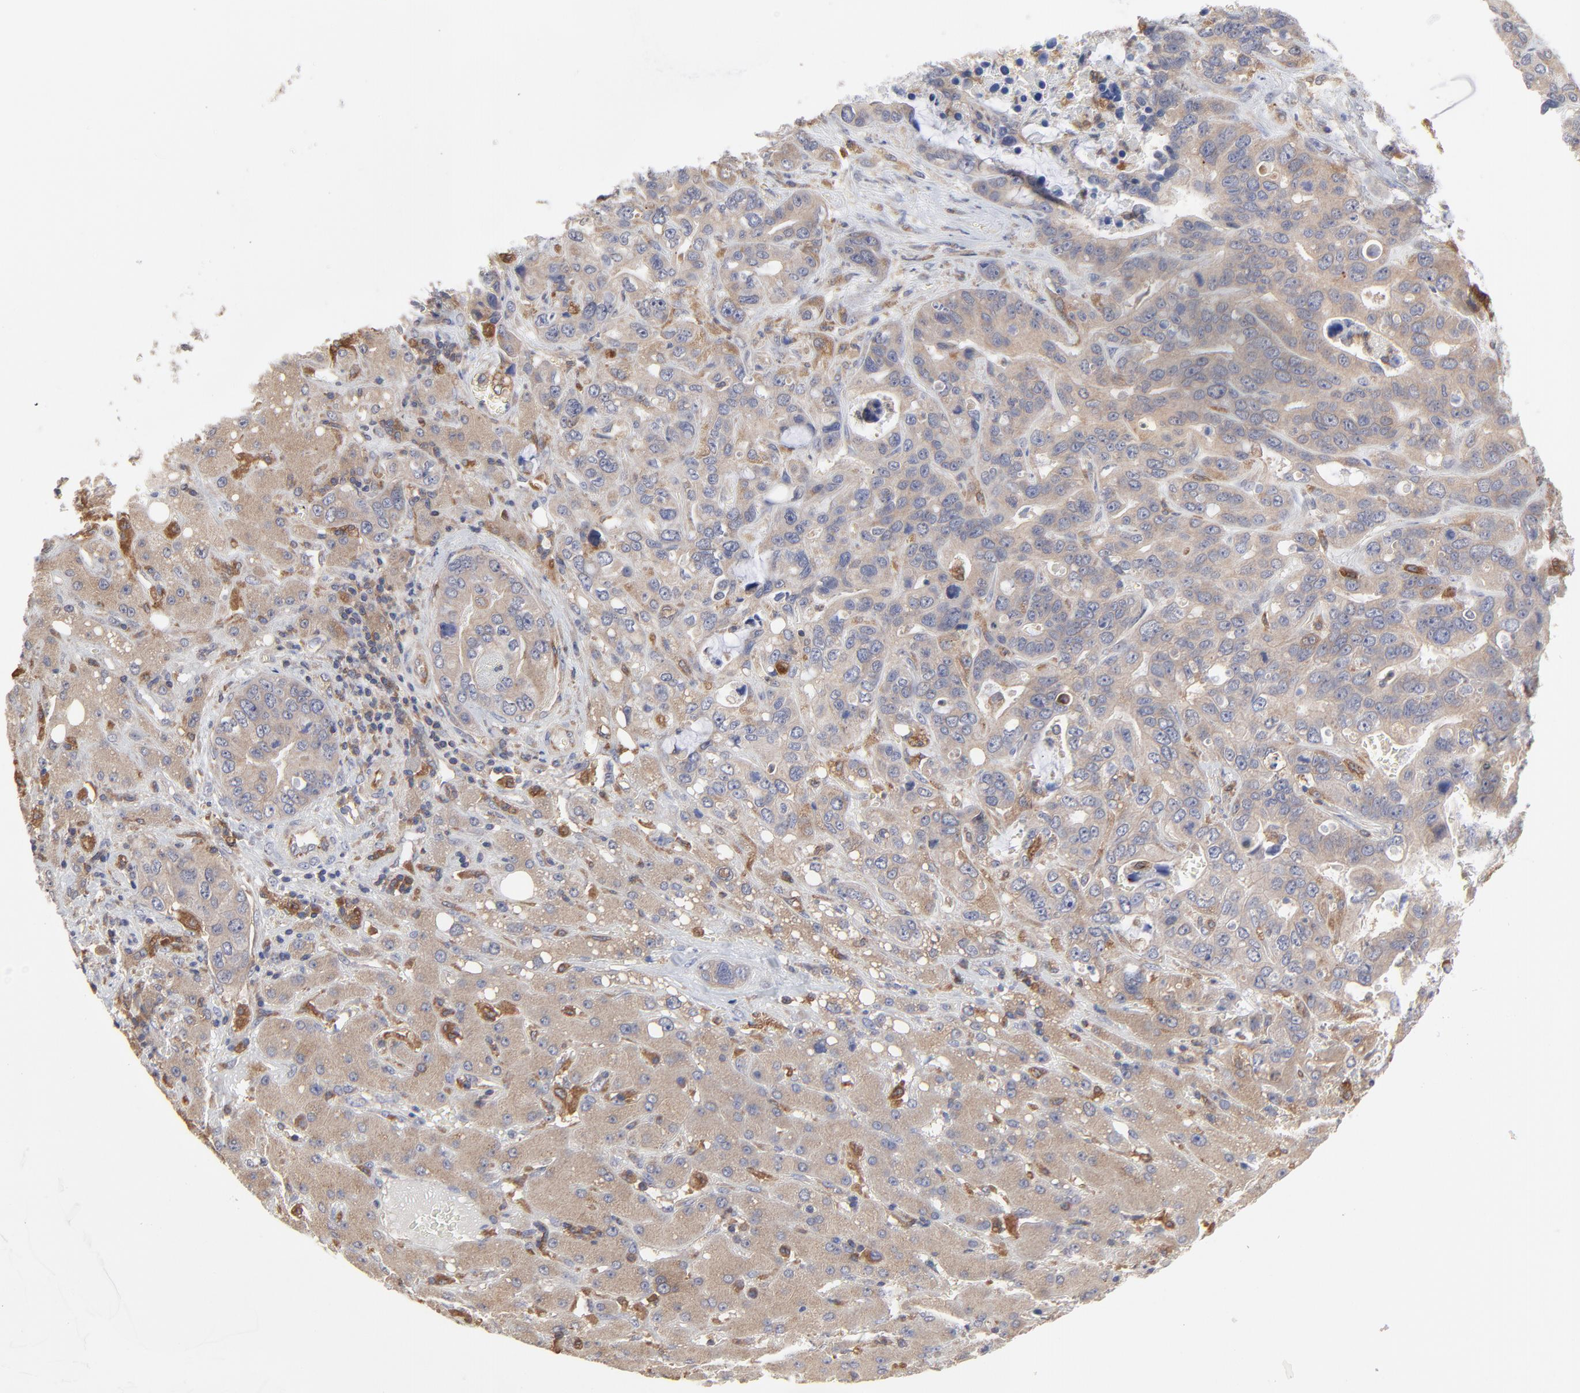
{"staining": {"intensity": "moderate", "quantity": ">75%", "location": "cytoplasmic/membranous"}, "tissue": "liver cancer", "cell_type": "Tumor cells", "image_type": "cancer", "snomed": [{"axis": "morphology", "description": "Cholangiocarcinoma"}, {"axis": "topography", "description": "Liver"}], "caption": "Cholangiocarcinoma (liver) stained for a protein displays moderate cytoplasmic/membranous positivity in tumor cells.", "gene": "RAB9A", "patient": {"sex": "female", "age": 65}}